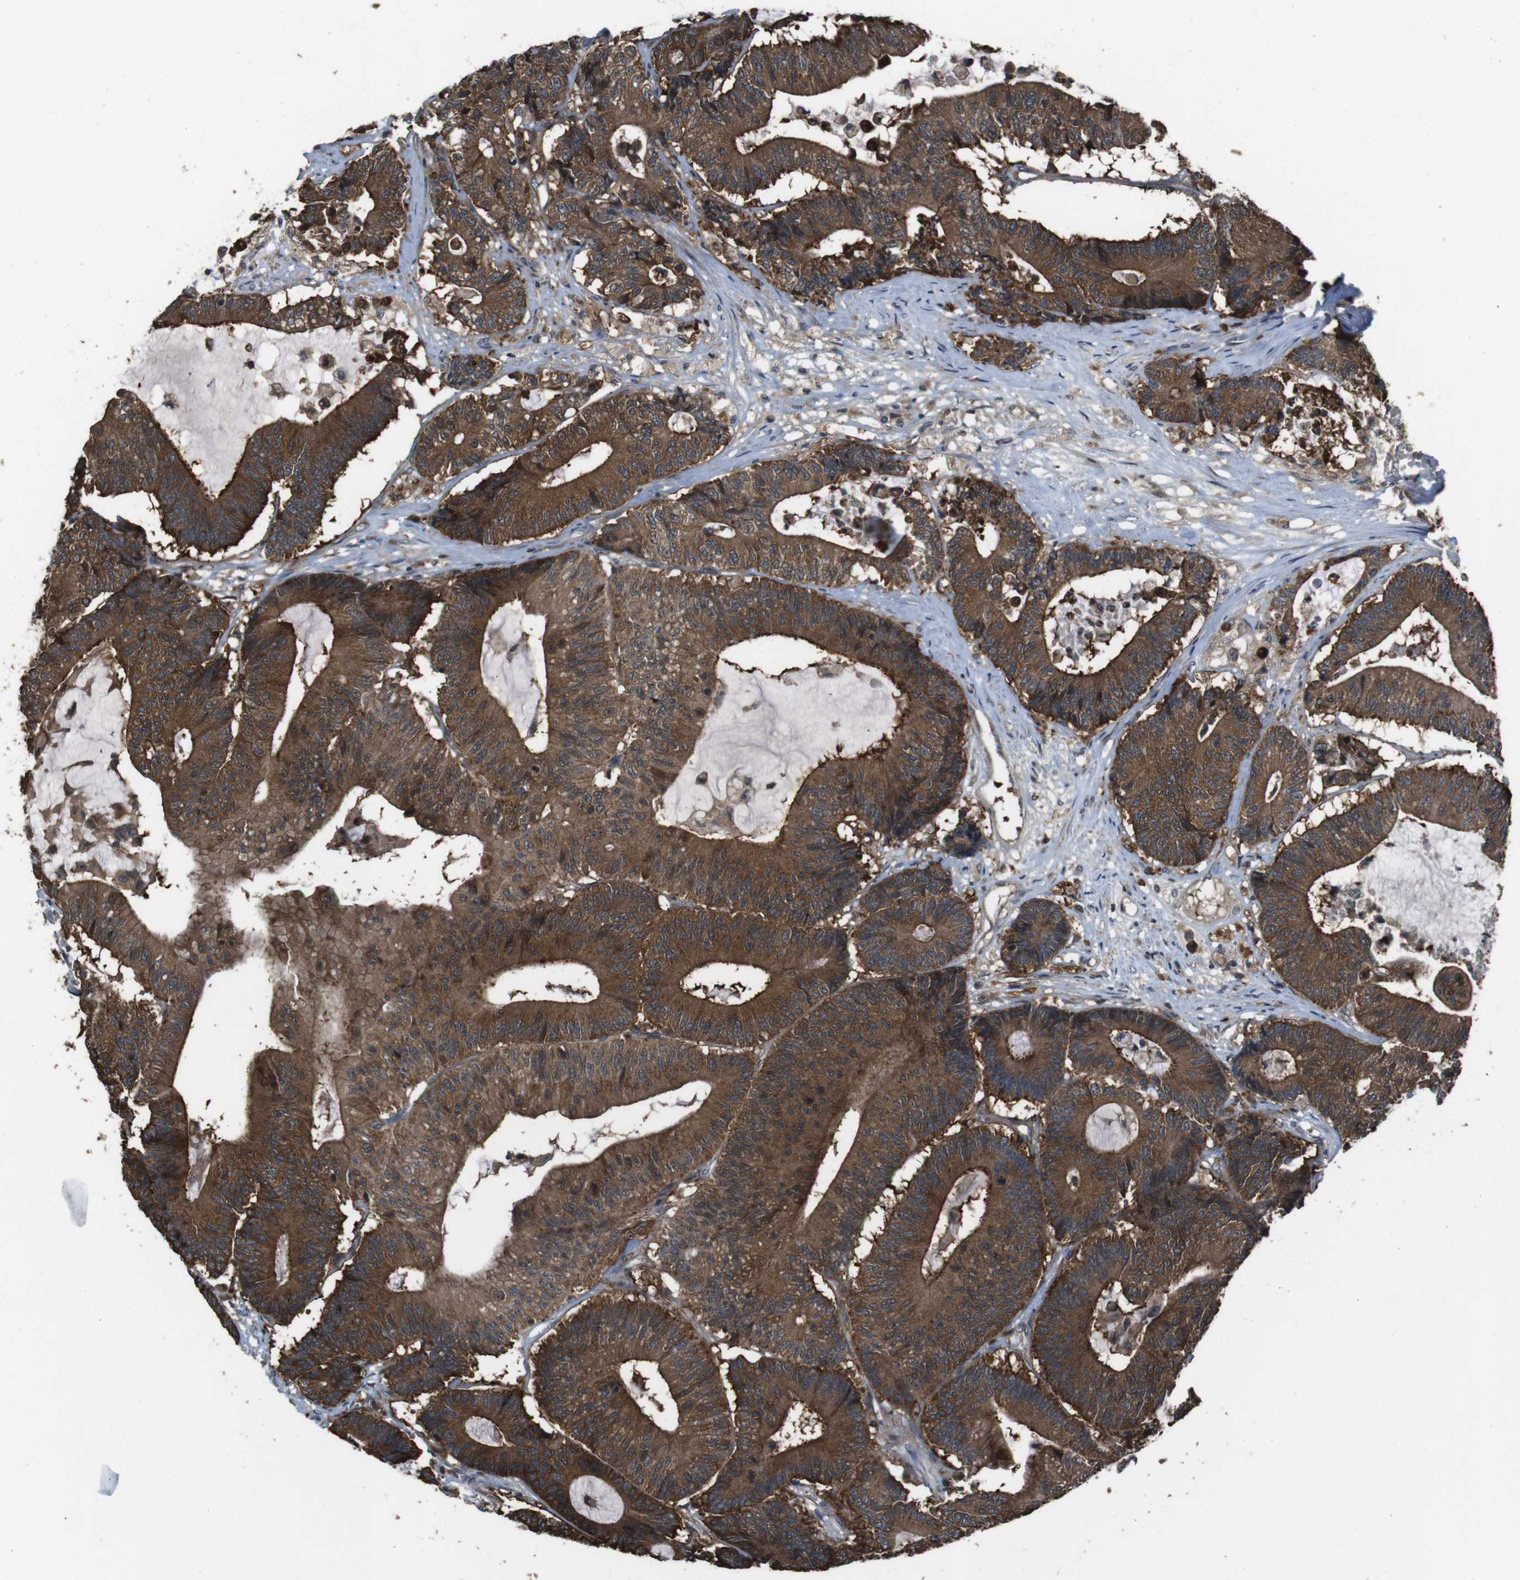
{"staining": {"intensity": "strong", "quantity": ">75%", "location": "cytoplasmic/membranous"}, "tissue": "colorectal cancer", "cell_type": "Tumor cells", "image_type": "cancer", "snomed": [{"axis": "morphology", "description": "Adenocarcinoma, NOS"}, {"axis": "topography", "description": "Colon"}], "caption": "Brown immunohistochemical staining in human adenocarcinoma (colorectal) displays strong cytoplasmic/membranous expression in about >75% of tumor cells.", "gene": "SLC22A23", "patient": {"sex": "female", "age": 84}}